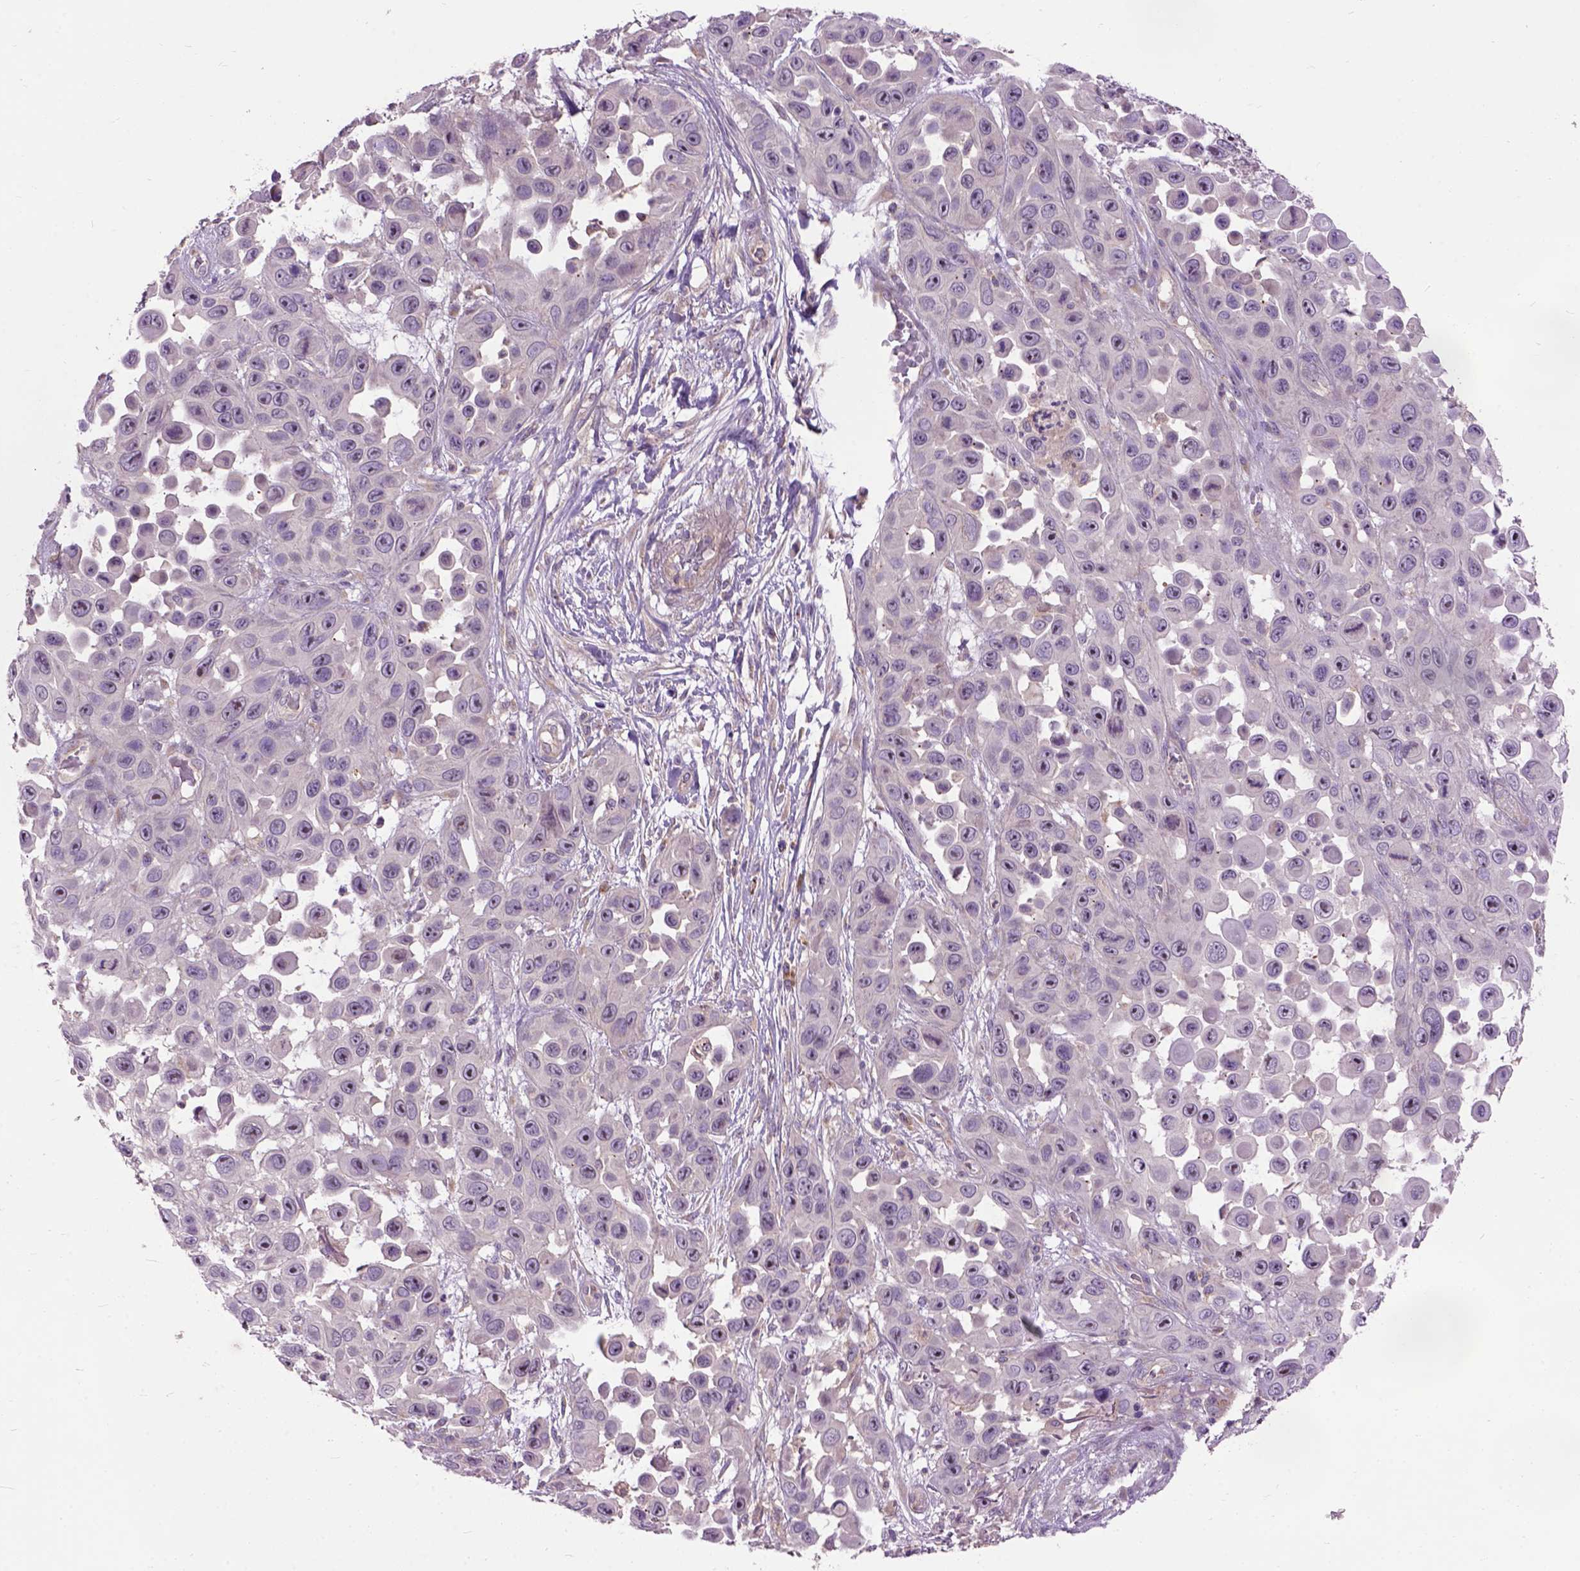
{"staining": {"intensity": "moderate", "quantity": "<25%", "location": "nuclear"}, "tissue": "skin cancer", "cell_type": "Tumor cells", "image_type": "cancer", "snomed": [{"axis": "morphology", "description": "Squamous cell carcinoma, NOS"}, {"axis": "topography", "description": "Skin"}], "caption": "There is low levels of moderate nuclear positivity in tumor cells of squamous cell carcinoma (skin), as demonstrated by immunohistochemical staining (brown color).", "gene": "MAPT", "patient": {"sex": "male", "age": 81}}